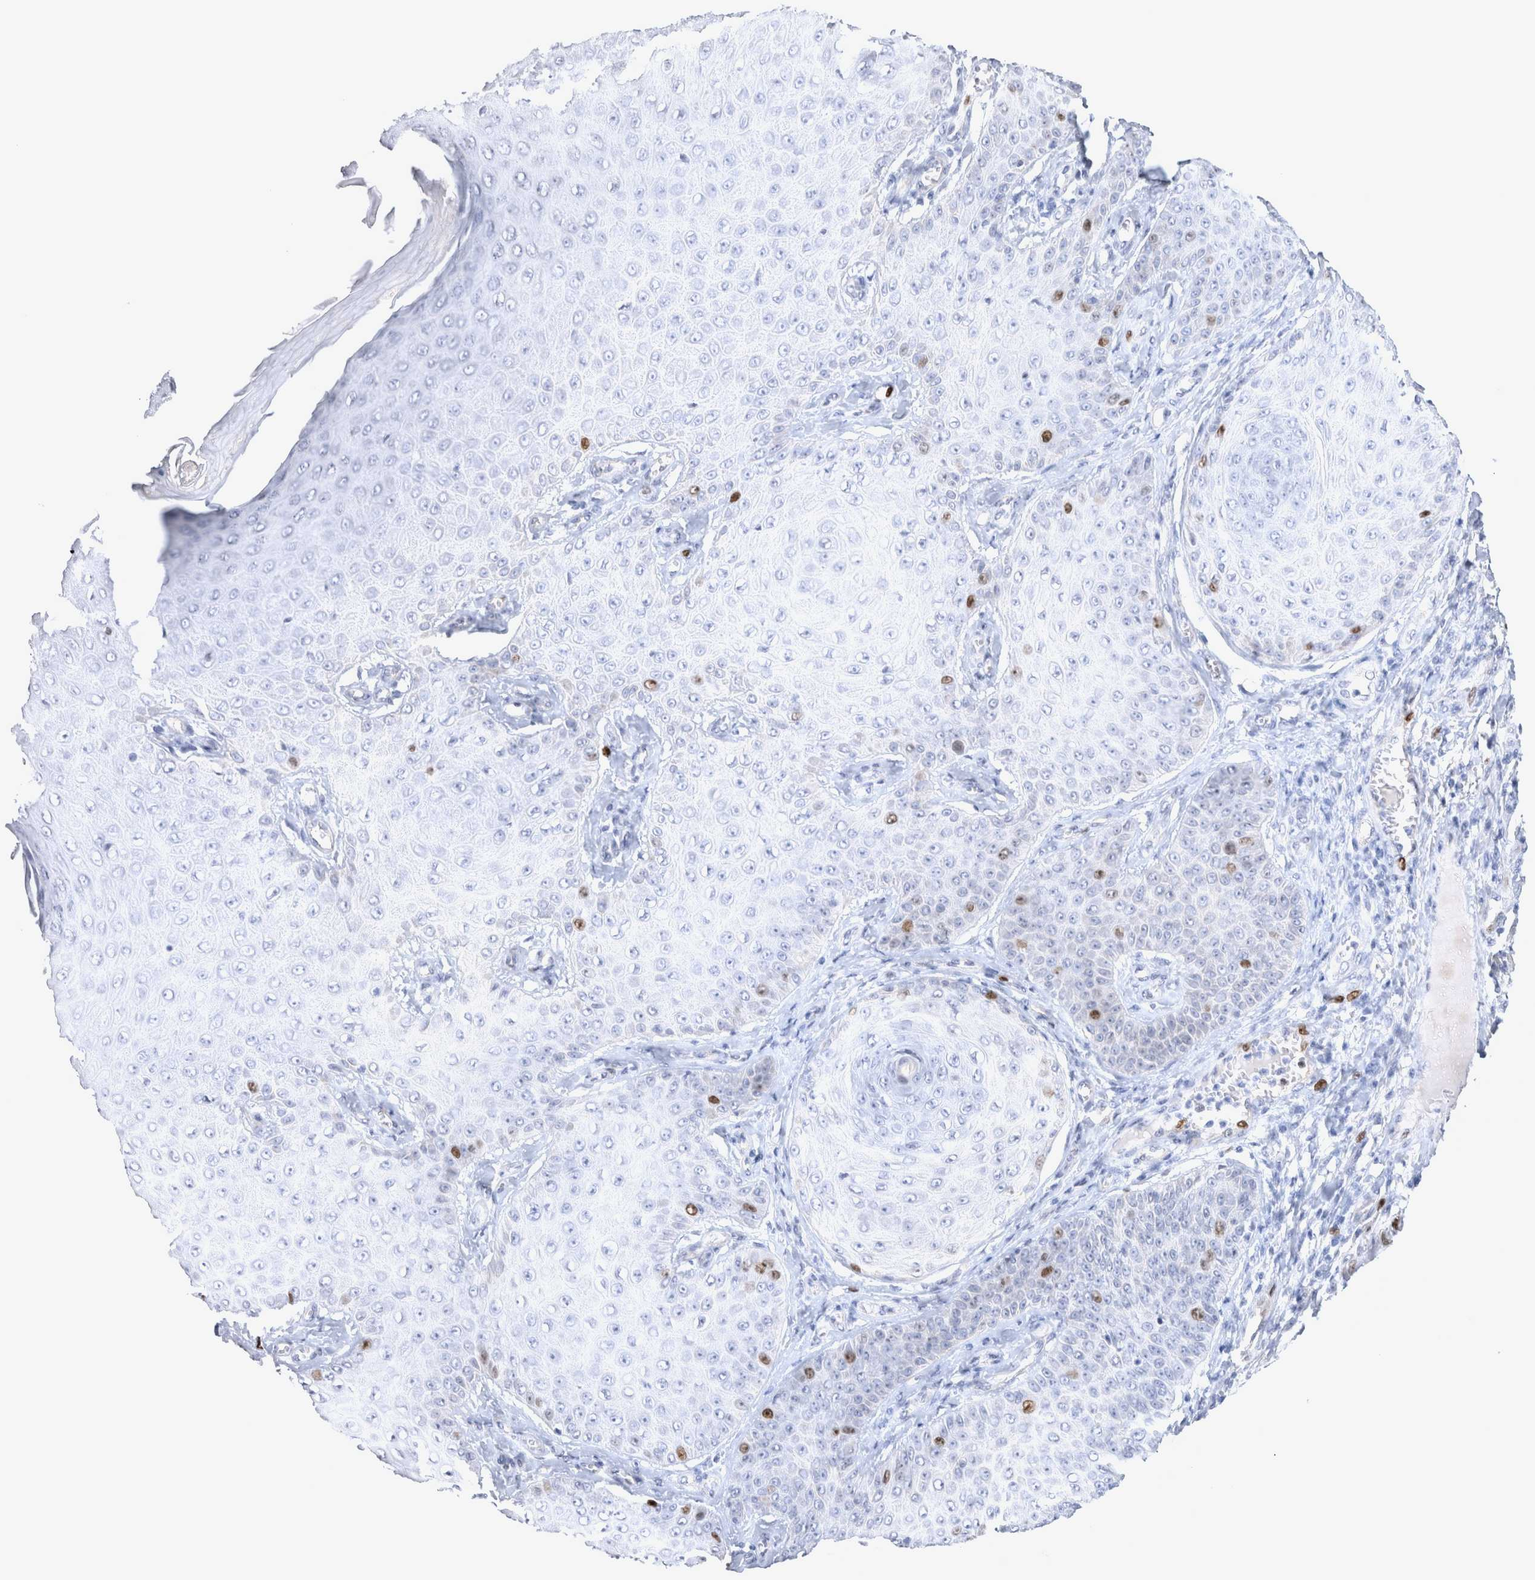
{"staining": {"intensity": "moderate", "quantity": "<25%", "location": "nuclear"}, "tissue": "skin cancer", "cell_type": "Tumor cells", "image_type": "cancer", "snomed": [{"axis": "morphology", "description": "Squamous cell carcinoma, NOS"}, {"axis": "topography", "description": "Skin"}], "caption": "This is an image of immunohistochemistry (IHC) staining of skin squamous cell carcinoma, which shows moderate positivity in the nuclear of tumor cells.", "gene": "KIF18B", "patient": {"sex": "male", "age": 74}}